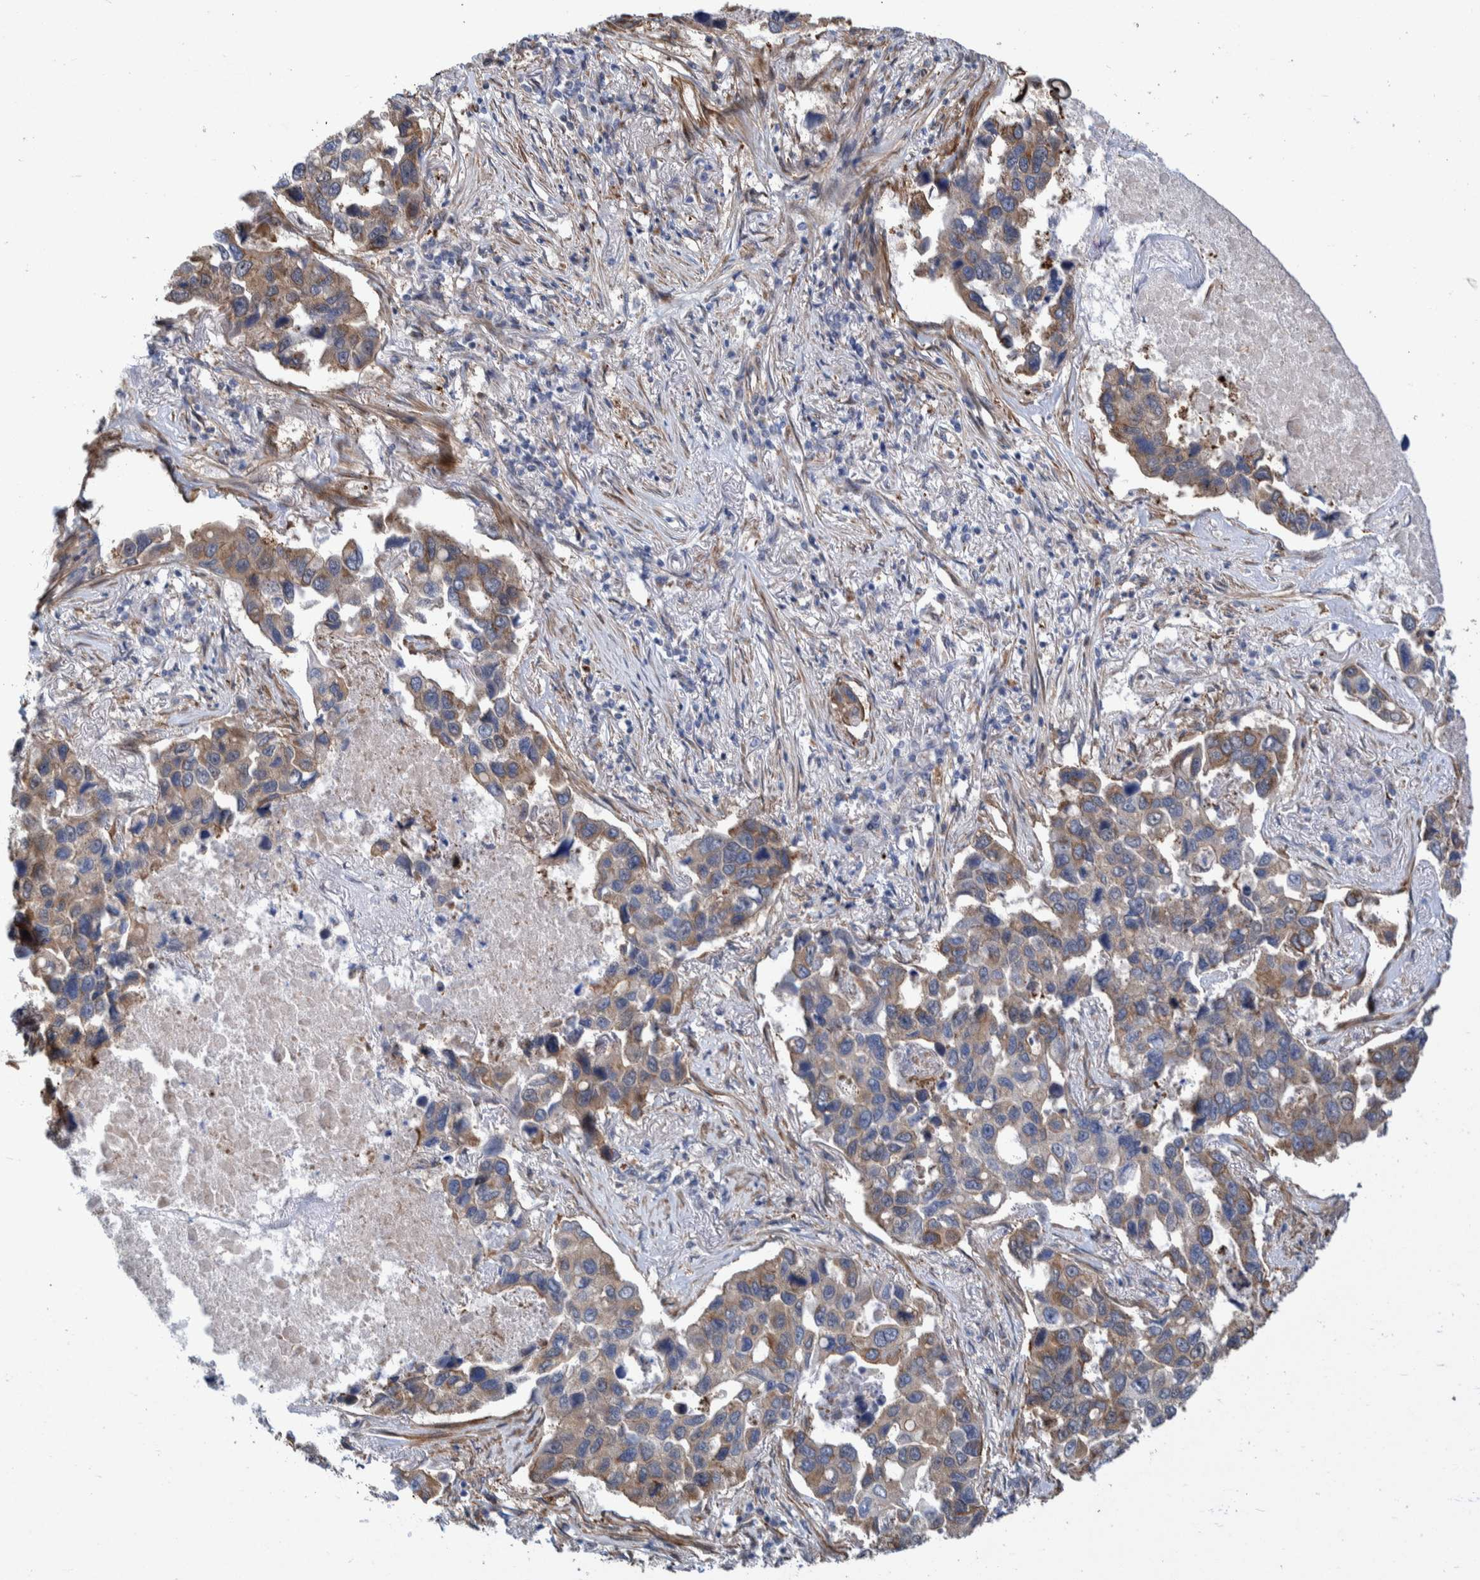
{"staining": {"intensity": "moderate", "quantity": ">75%", "location": "cytoplasmic/membranous"}, "tissue": "lung cancer", "cell_type": "Tumor cells", "image_type": "cancer", "snomed": [{"axis": "morphology", "description": "Adenocarcinoma, NOS"}, {"axis": "topography", "description": "Lung"}], "caption": "Immunohistochemistry (IHC) image of lung adenocarcinoma stained for a protein (brown), which displays medium levels of moderate cytoplasmic/membranous staining in about >75% of tumor cells.", "gene": "CCDC57", "patient": {"sex": "male", "age": 64}}